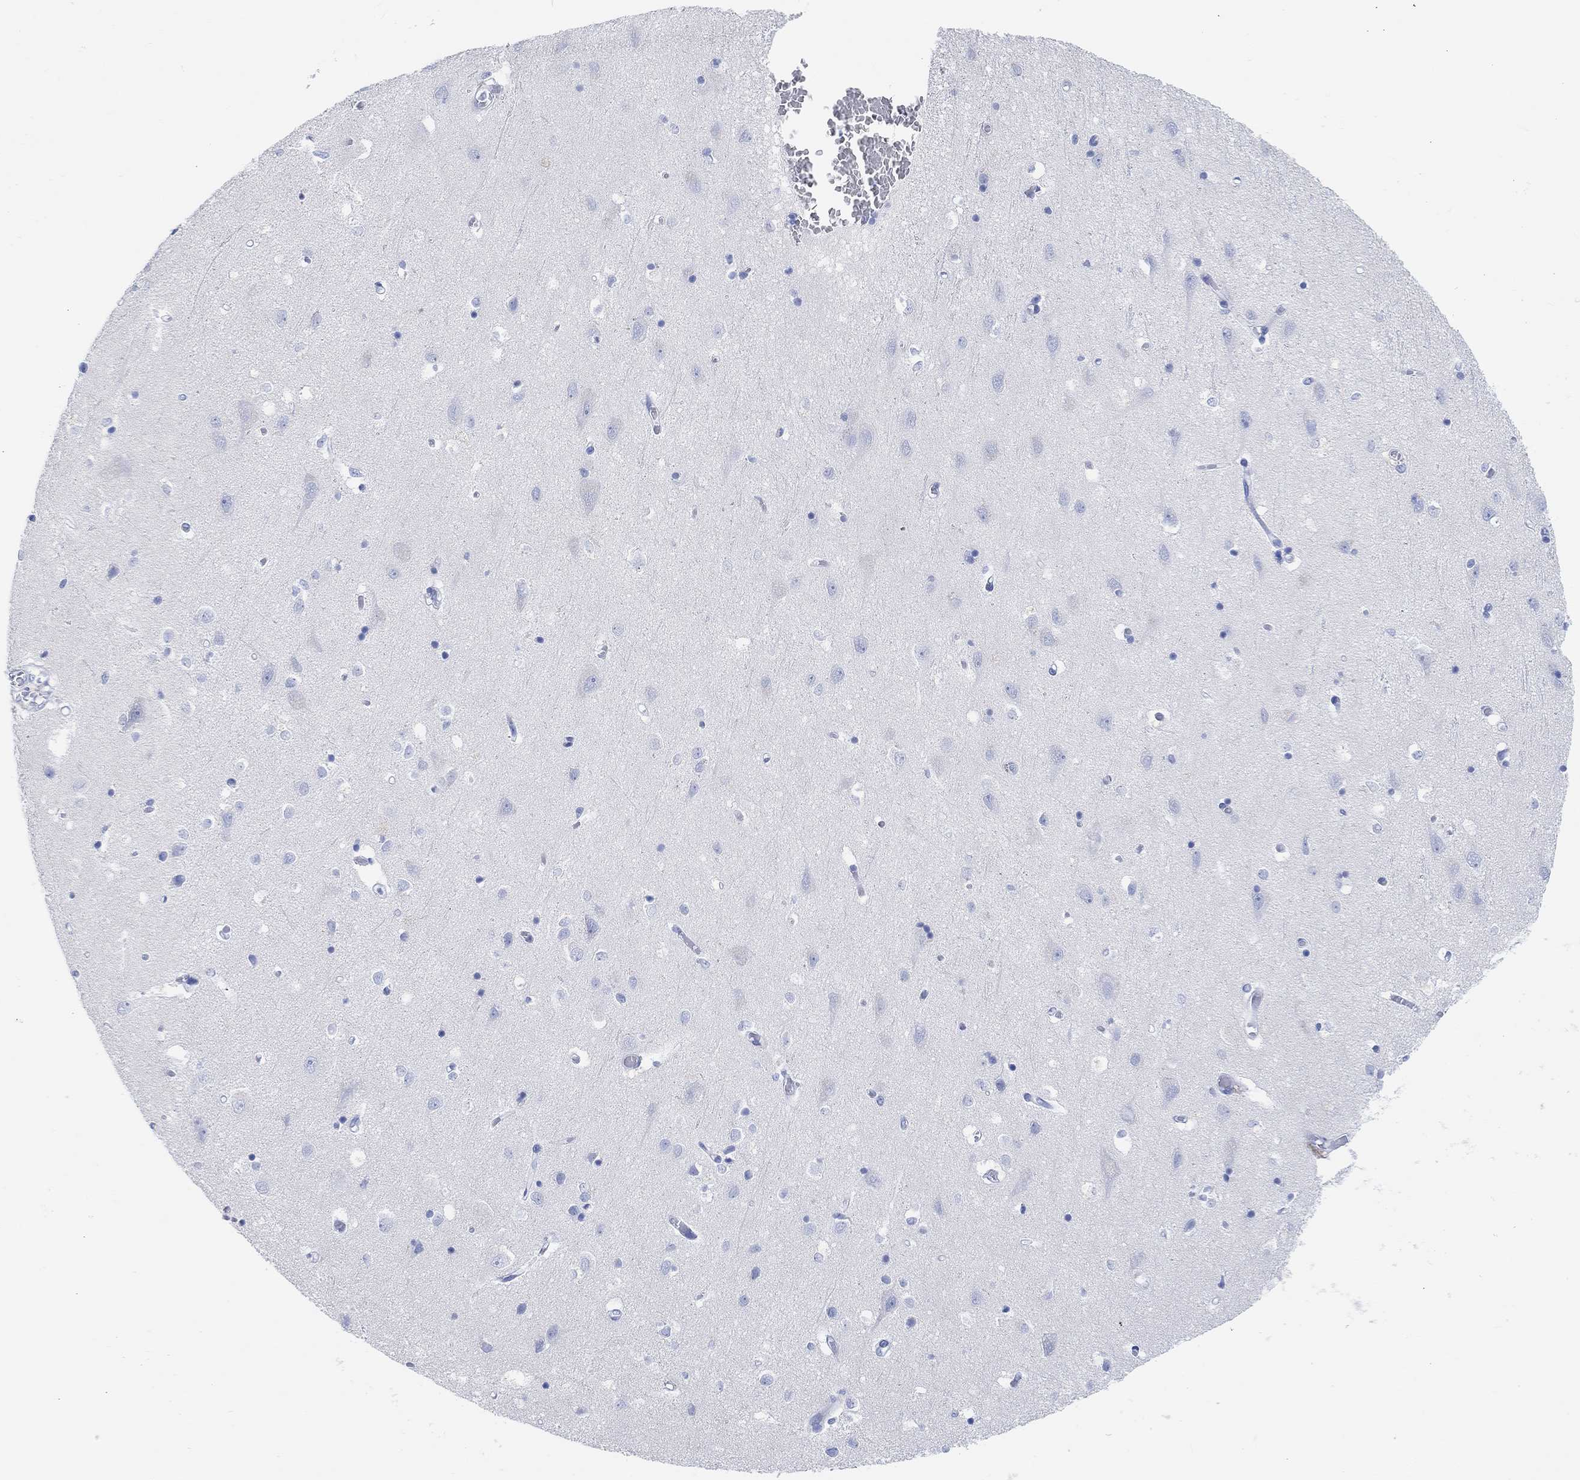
{"staining": {"intensity": "negative", "quantity": "none", "location": "none"}, "tissue": "cerebral cortex", "cell_type": "Endothelial cells", "image_type": "normal", "snomed": [{"axis": "morphology", "description": "Normal tissue, NOS"}, {"axis": "topography", "description": "Cerebral cortex"}], "caption": "A high-resolution micrograph shows IHC staining of unremarkable cerebral cortex, which reveals no significant staining in endothelial cells. (DAB IHC, high magnification).", "gene": "ANKRD33", "patient": {"sex": "male", "age": 70}}